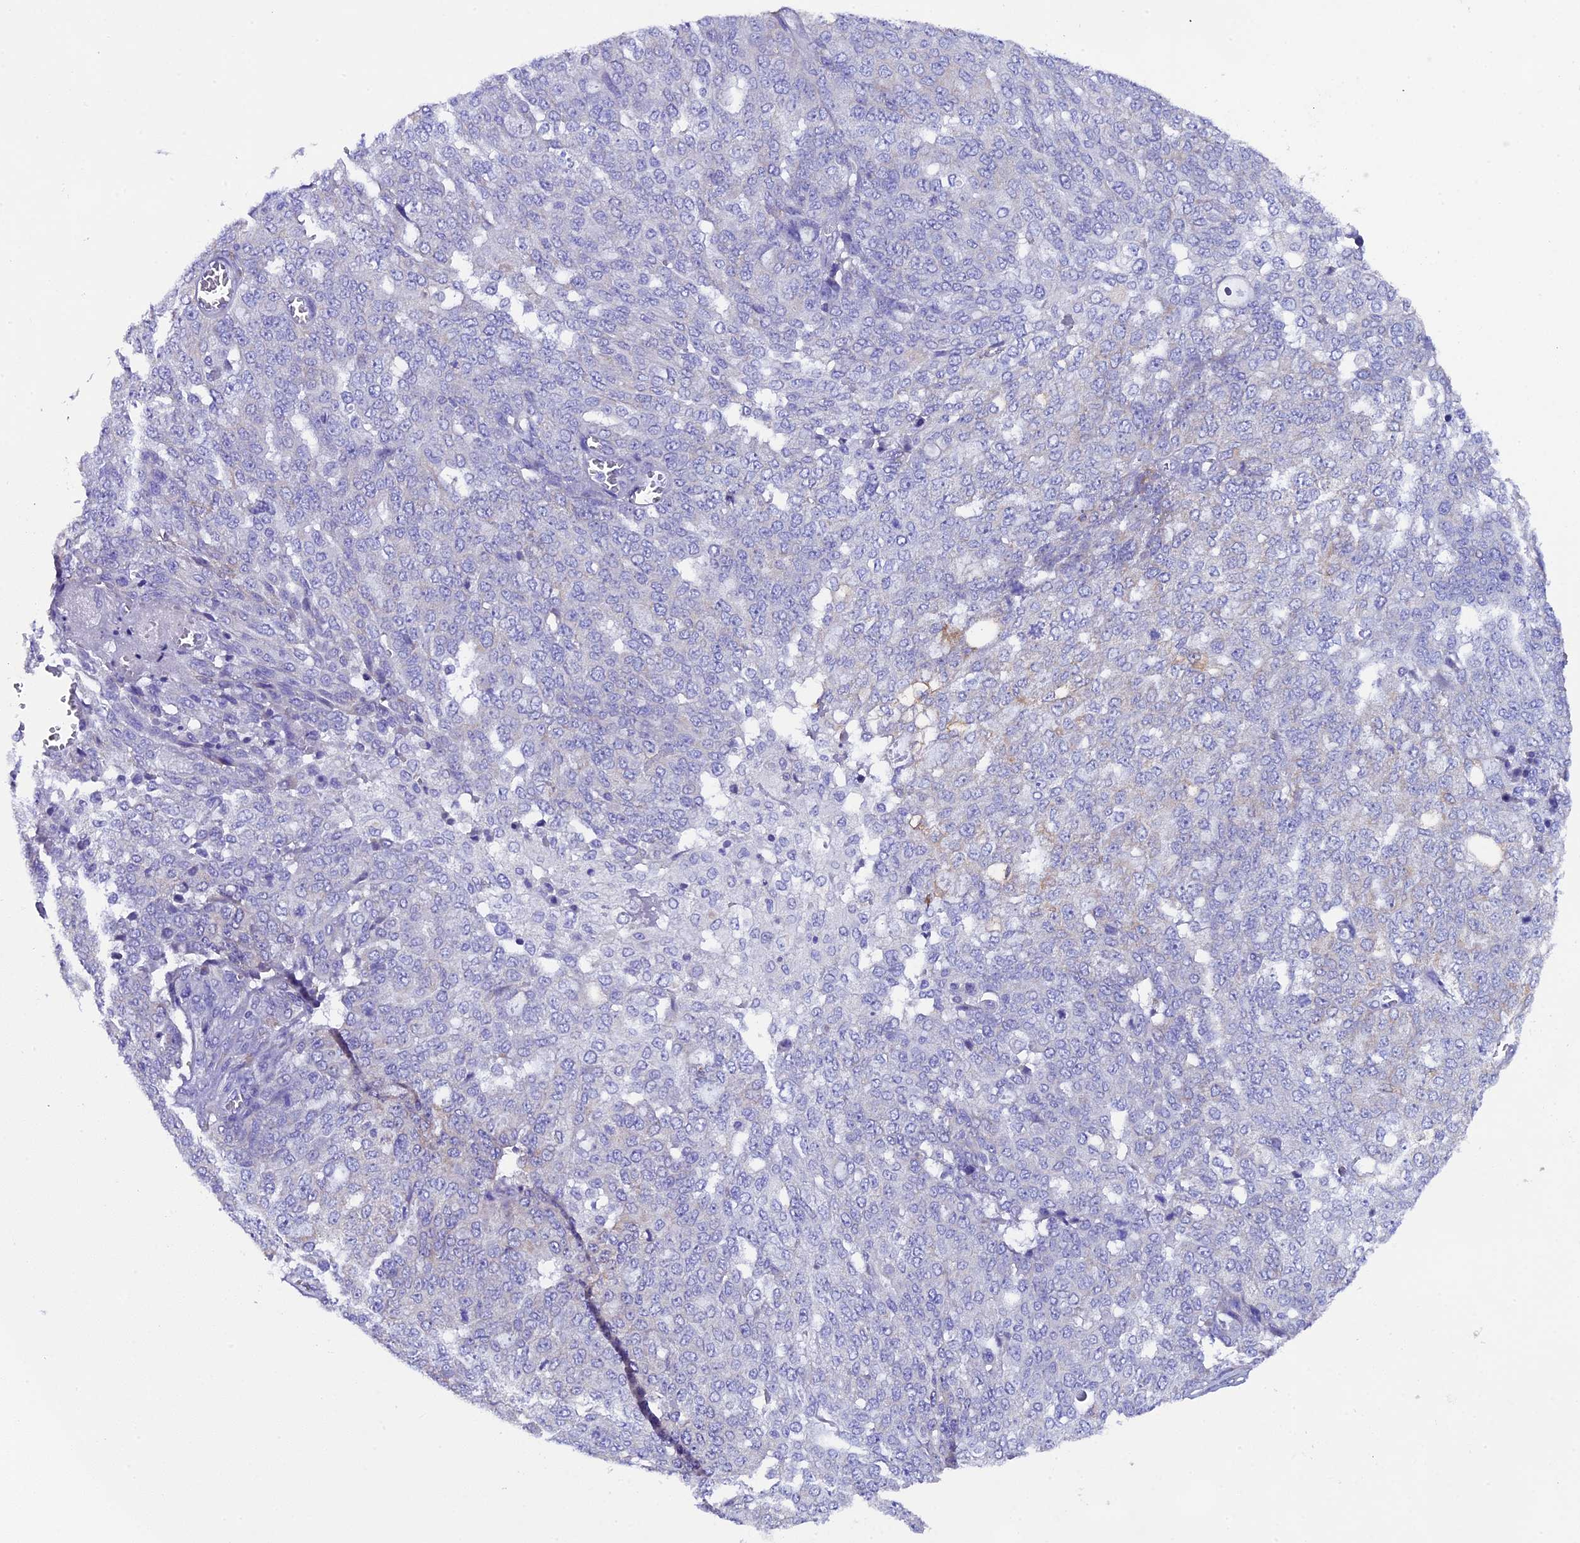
{"staining": {"intensity": "negative", "quantity": "none", "location": "none"}, "tissue": "ovarian cancer", "cell_type": "Tumor cells", "image_type": "cancer", "snomed": [{"axis": "morphology", "description": "Cystadenocarcinoma, serous, NOS"}, {"axis": "topography", "description": "Soft tissue"}, {"axis": "topography", "description": "Ovary"}], "caption": "IHC image of neoplastic tissue: ovarian serous cystadenocarcinoma stained with DAB displays no significant protein positivity in tumor cells.", "gene": "FKBP11", "patient": {"sex": "female", "age": 57}}